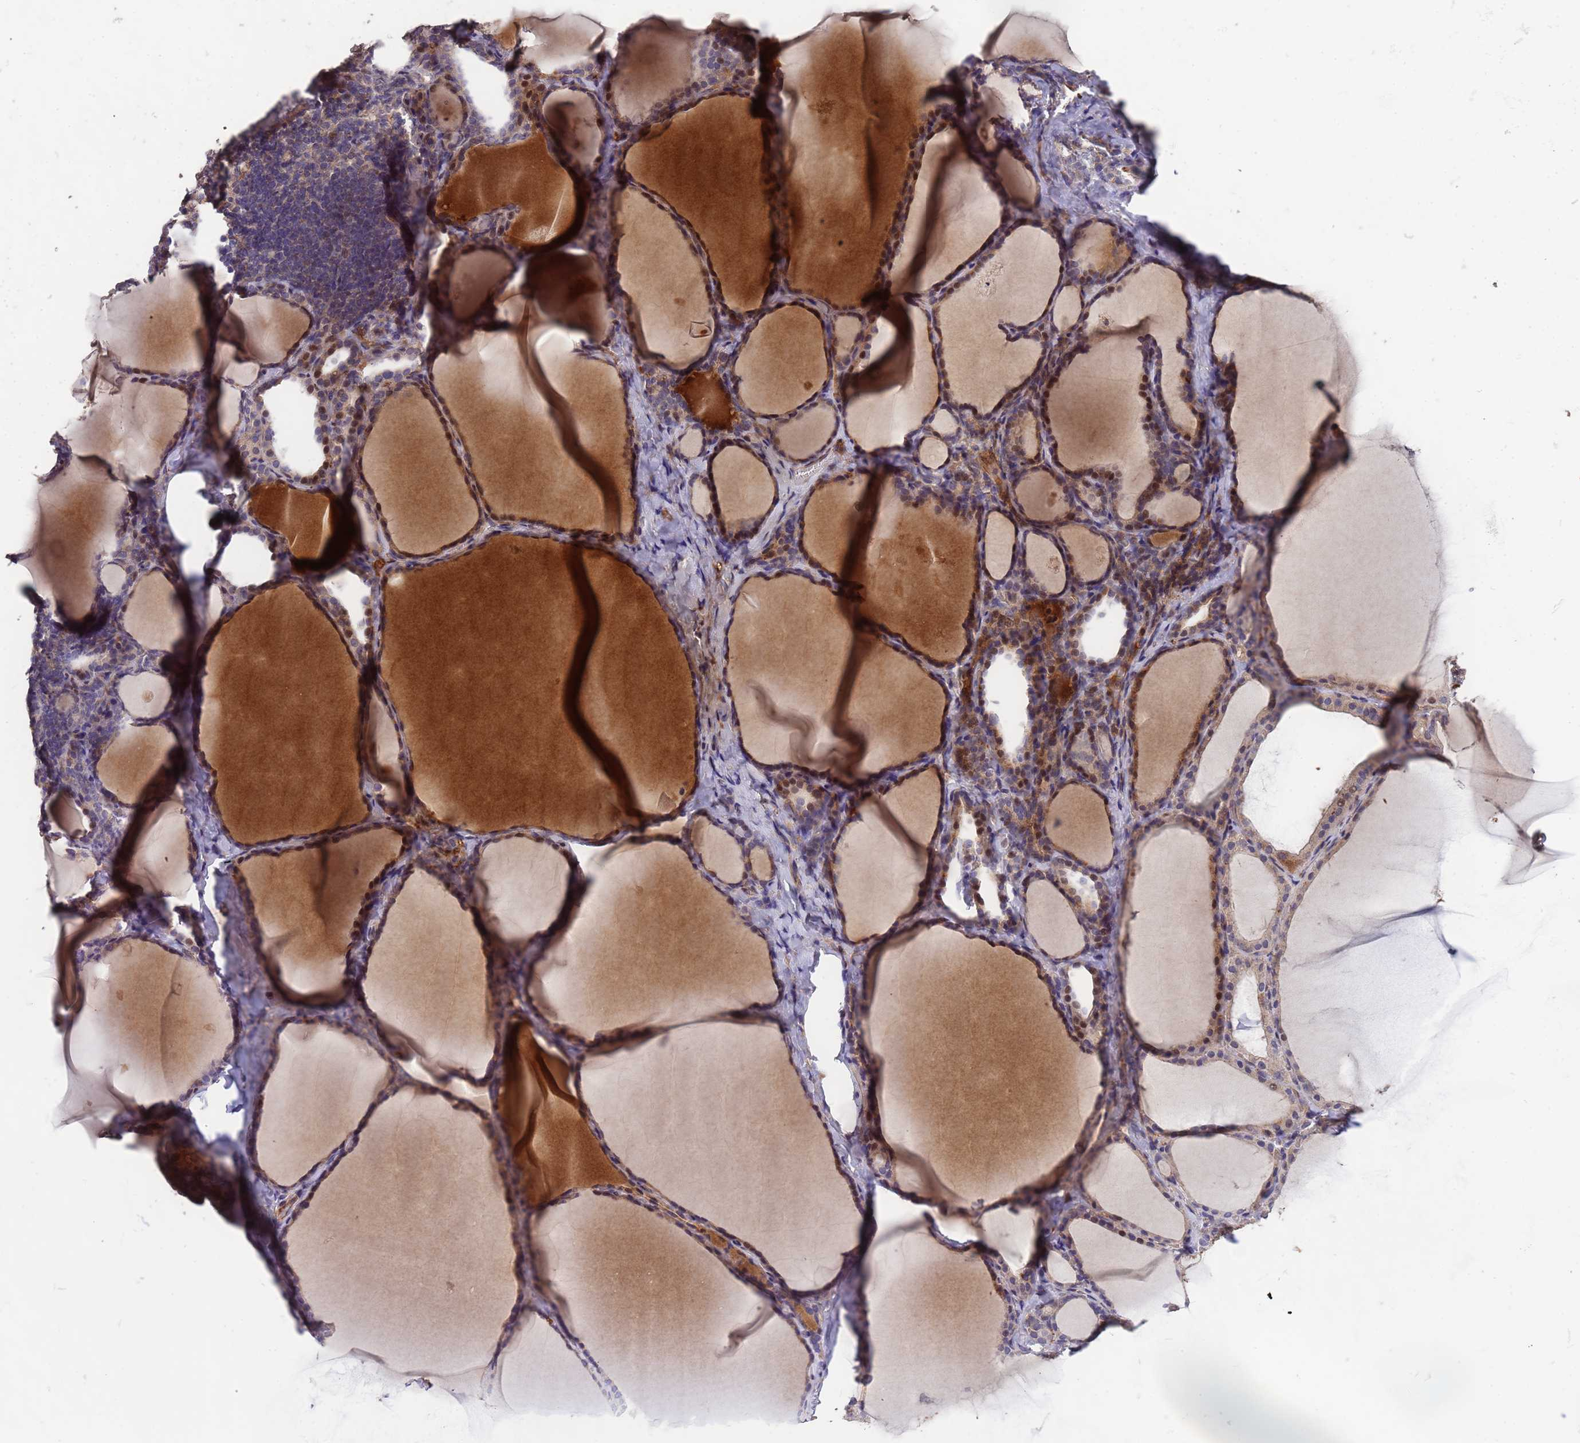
{"staining": {"intensity": "moderate", "quantity": "25%-75%", "location": "cytoplasmic/membranous,nuclear"}, "tissue": "thyroid gland", "cell_type": "Glandular cells", "image_type": "normal", "snomed": [{"axis": "morphology", "description": "Normal tissue, NOS"}, {"axis": "topography", "description": "Thyroid gland"}], "caption": "Thyroid gland stained with a protein marker displays moderate staining in glandular cells.", "gene": "CCDC184", "patient": {"sex": "female", "age": 39}}